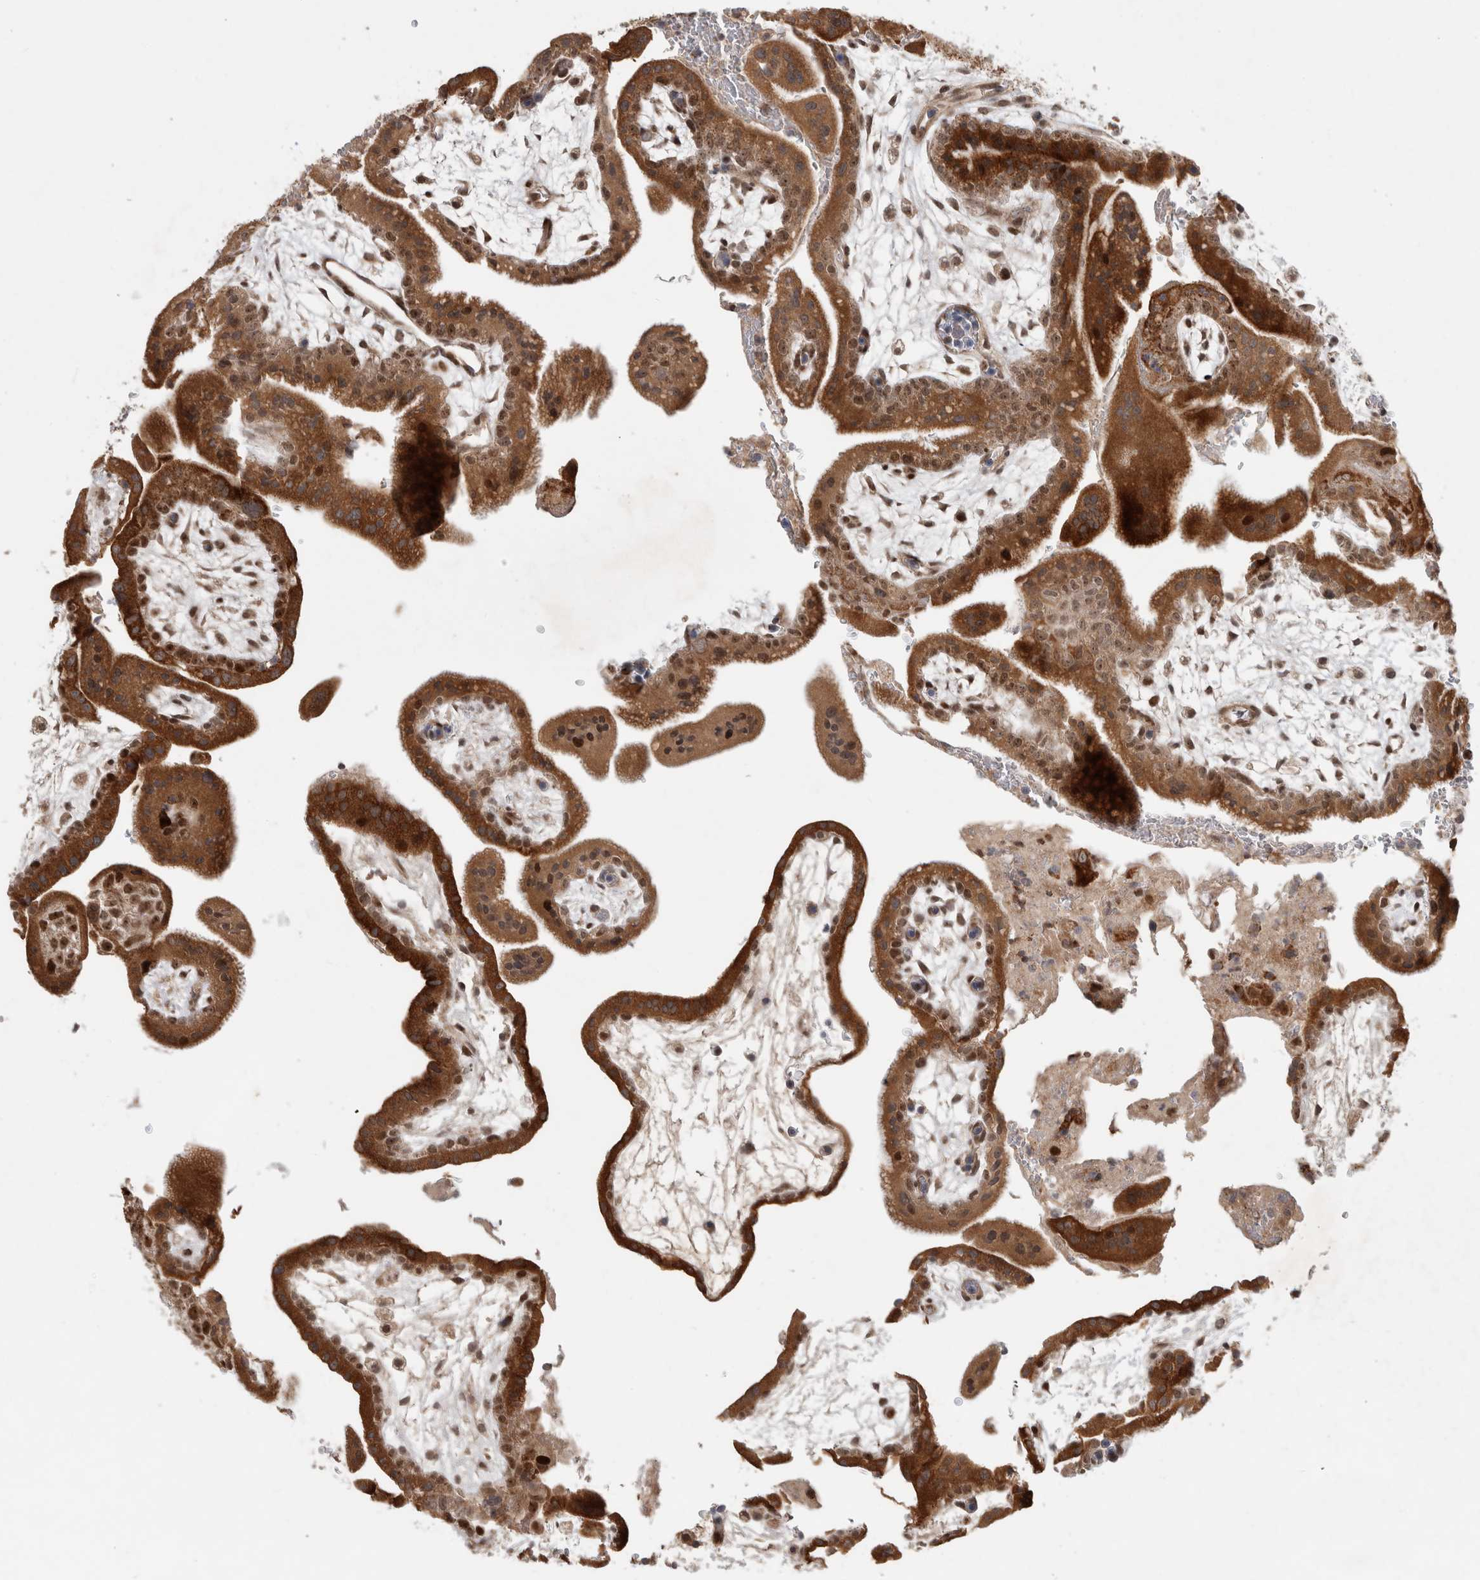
{"staining": {"intensity": "strong", "quantity": ">75%", "location": "cytoplasmic/membranous,nuclear"}, "tissue": "placenta", "cell_type": "Decidual cells", "image_type": "normal", "snomed": [{"axis": "morphology", "description": "Normal tissue, NOS"}, {"axis": "topography", "description": "Placenta"}], "caption": "Approximately >75% of decidual cells in normal placenta demonstrate strong cytoplasmic/membranous,nuclear protein expression as visualized by brown immunohistochemical staining.", "gene": "INSRR", "patient": {"sex": "female", "age": 35}}